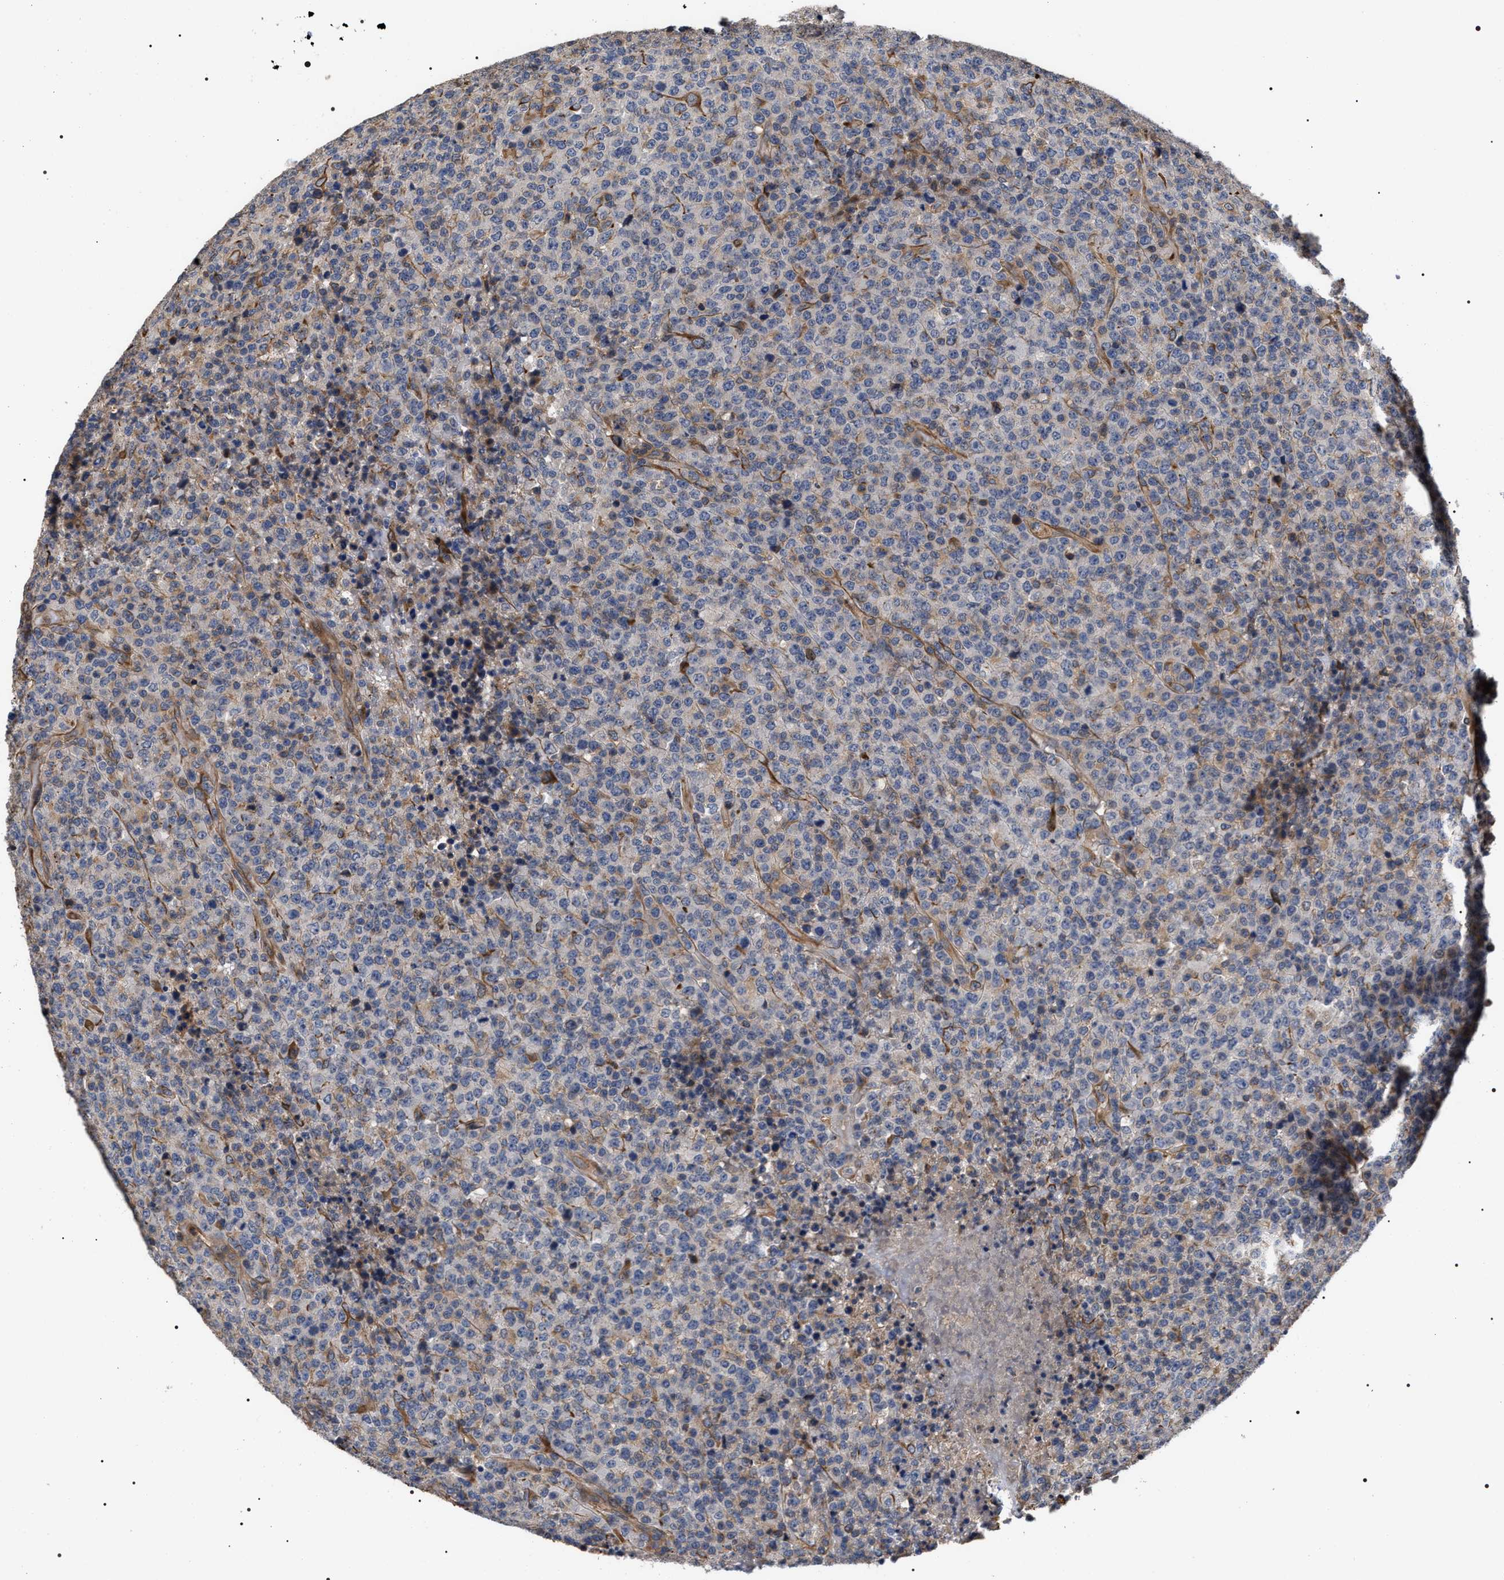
{"staining": {"intensity": "weak", "quantity": "<25%", "location": "cytoplasmic/membranous"}, "tissue": "lymphoma", "cell_type": "Tumor cells", "image_type": "cancer", "snomed": [{"axis": "morphology", "description": "Malignant lymphoma, non-Hodgkin's type, High grade"}, {"axis": "topography", "description": "Lymph node"}], "caption": "High magnification brightfield microscopy of high-grade malignant lymphoma, non-Hodgkin's type stained with DAB (3,3'-diaminobenzidine) (brown) and counterstained with hematoxylin (blue): tumor cells show no significant expression. (Stains: DAB (3,3'-diaminobenzidine) IHC with hematoxylin counter stain, Microscopy: brightfield microscopy at high magnification).", "gene": "TSPAN33", "patient": {"sex": "male", "age": 13}}